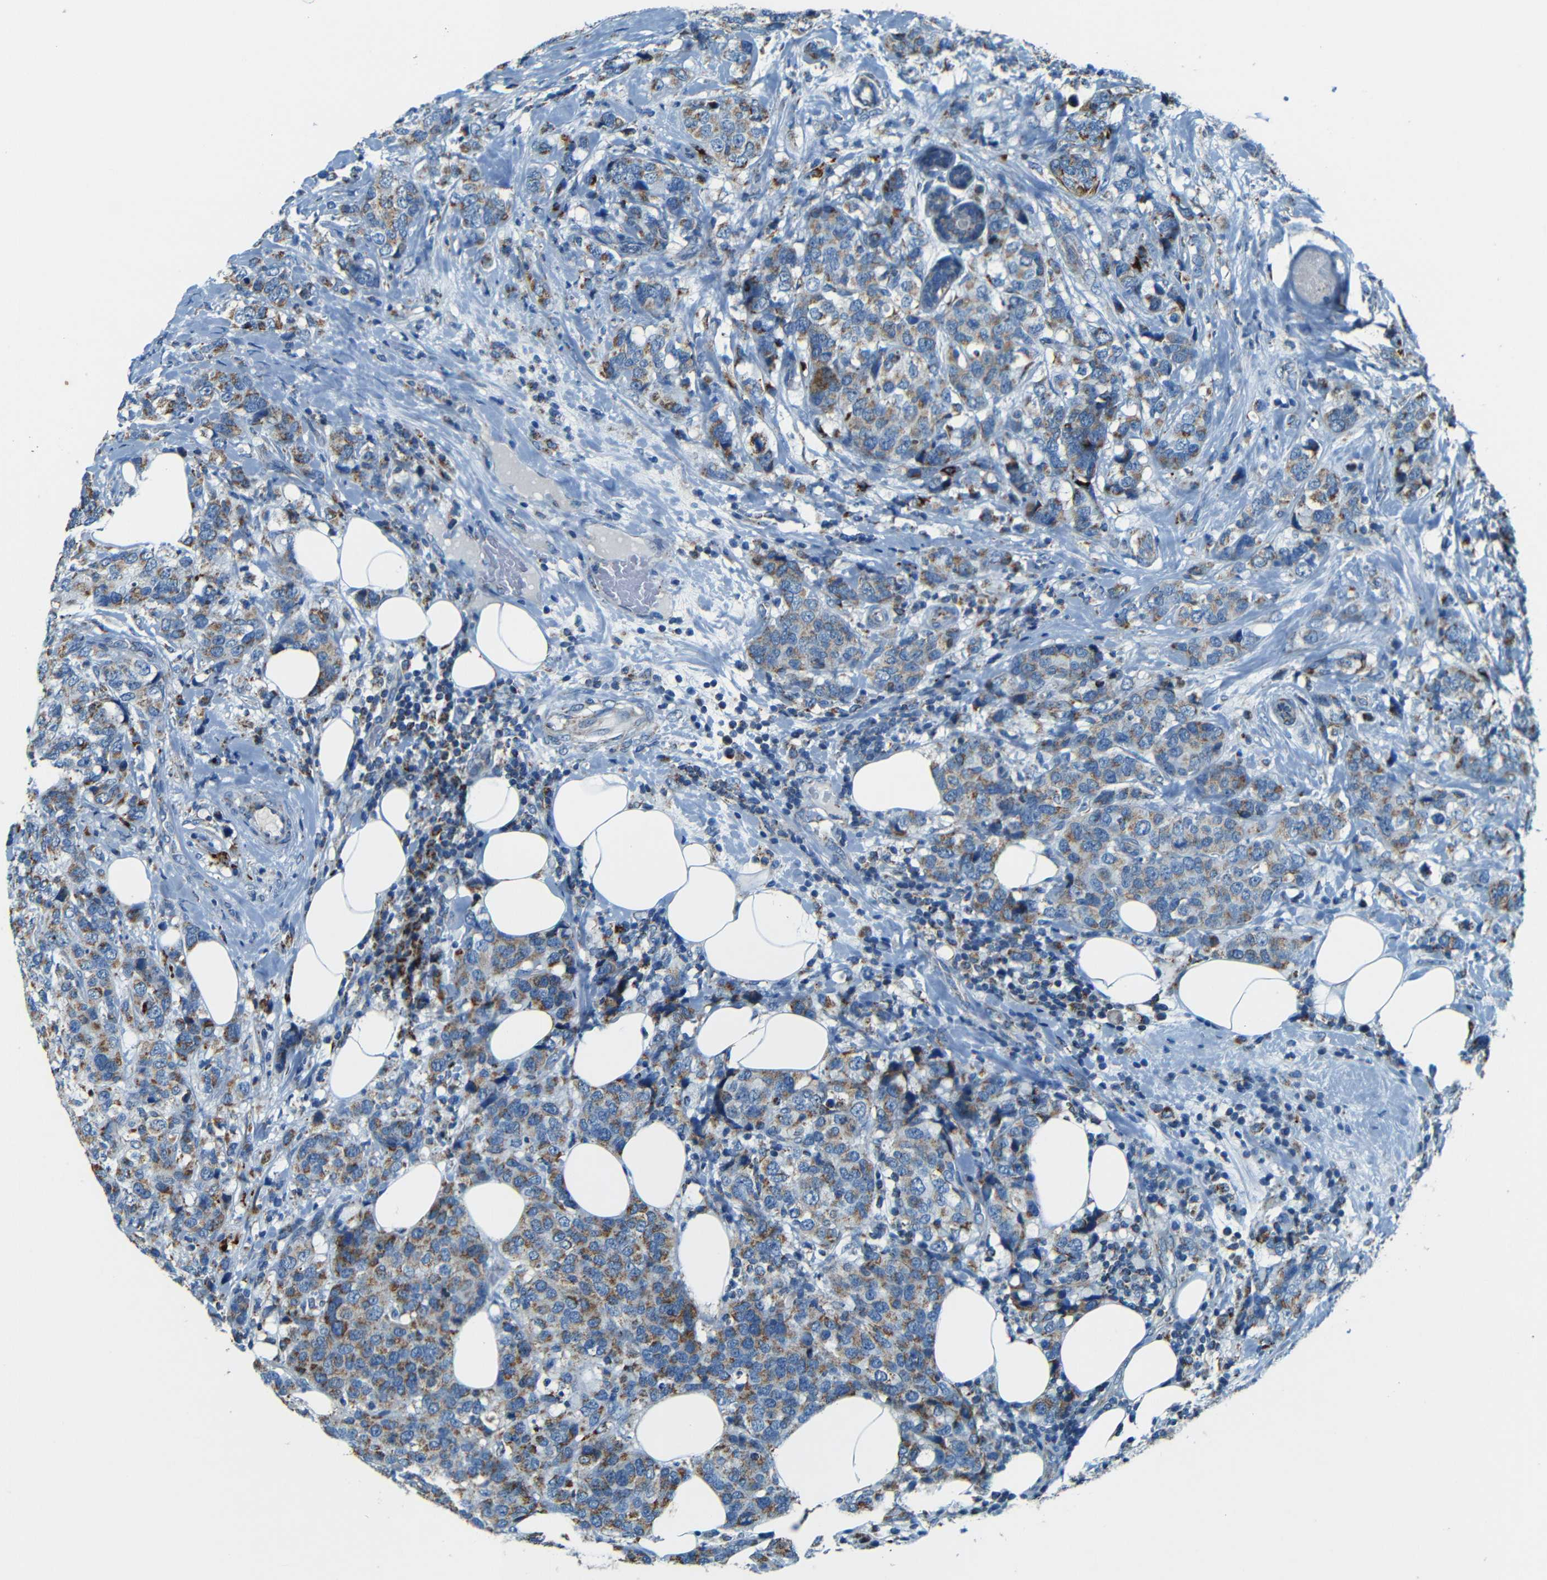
{"staining": {"intensity": "moderate", "quantity": ">75%", "location": "cytoplasmic/membranous"}, "tissue": "breast cancer", "cell_type": "Tumor cells", "image_type": "cancer", "snomed": [{"axis": "morphology", "description": "Lobular carcinoma"}, {"axis": "topography", "description": "Breast"}], "caption": "A brown stain highlights moderate cytoplasmic/membranous positivity of a protein in human breast cancer (lobular carcinoma) tumor cells.", "gene": "WSCD2", "patient": {"sex": "female", "age": 59}}